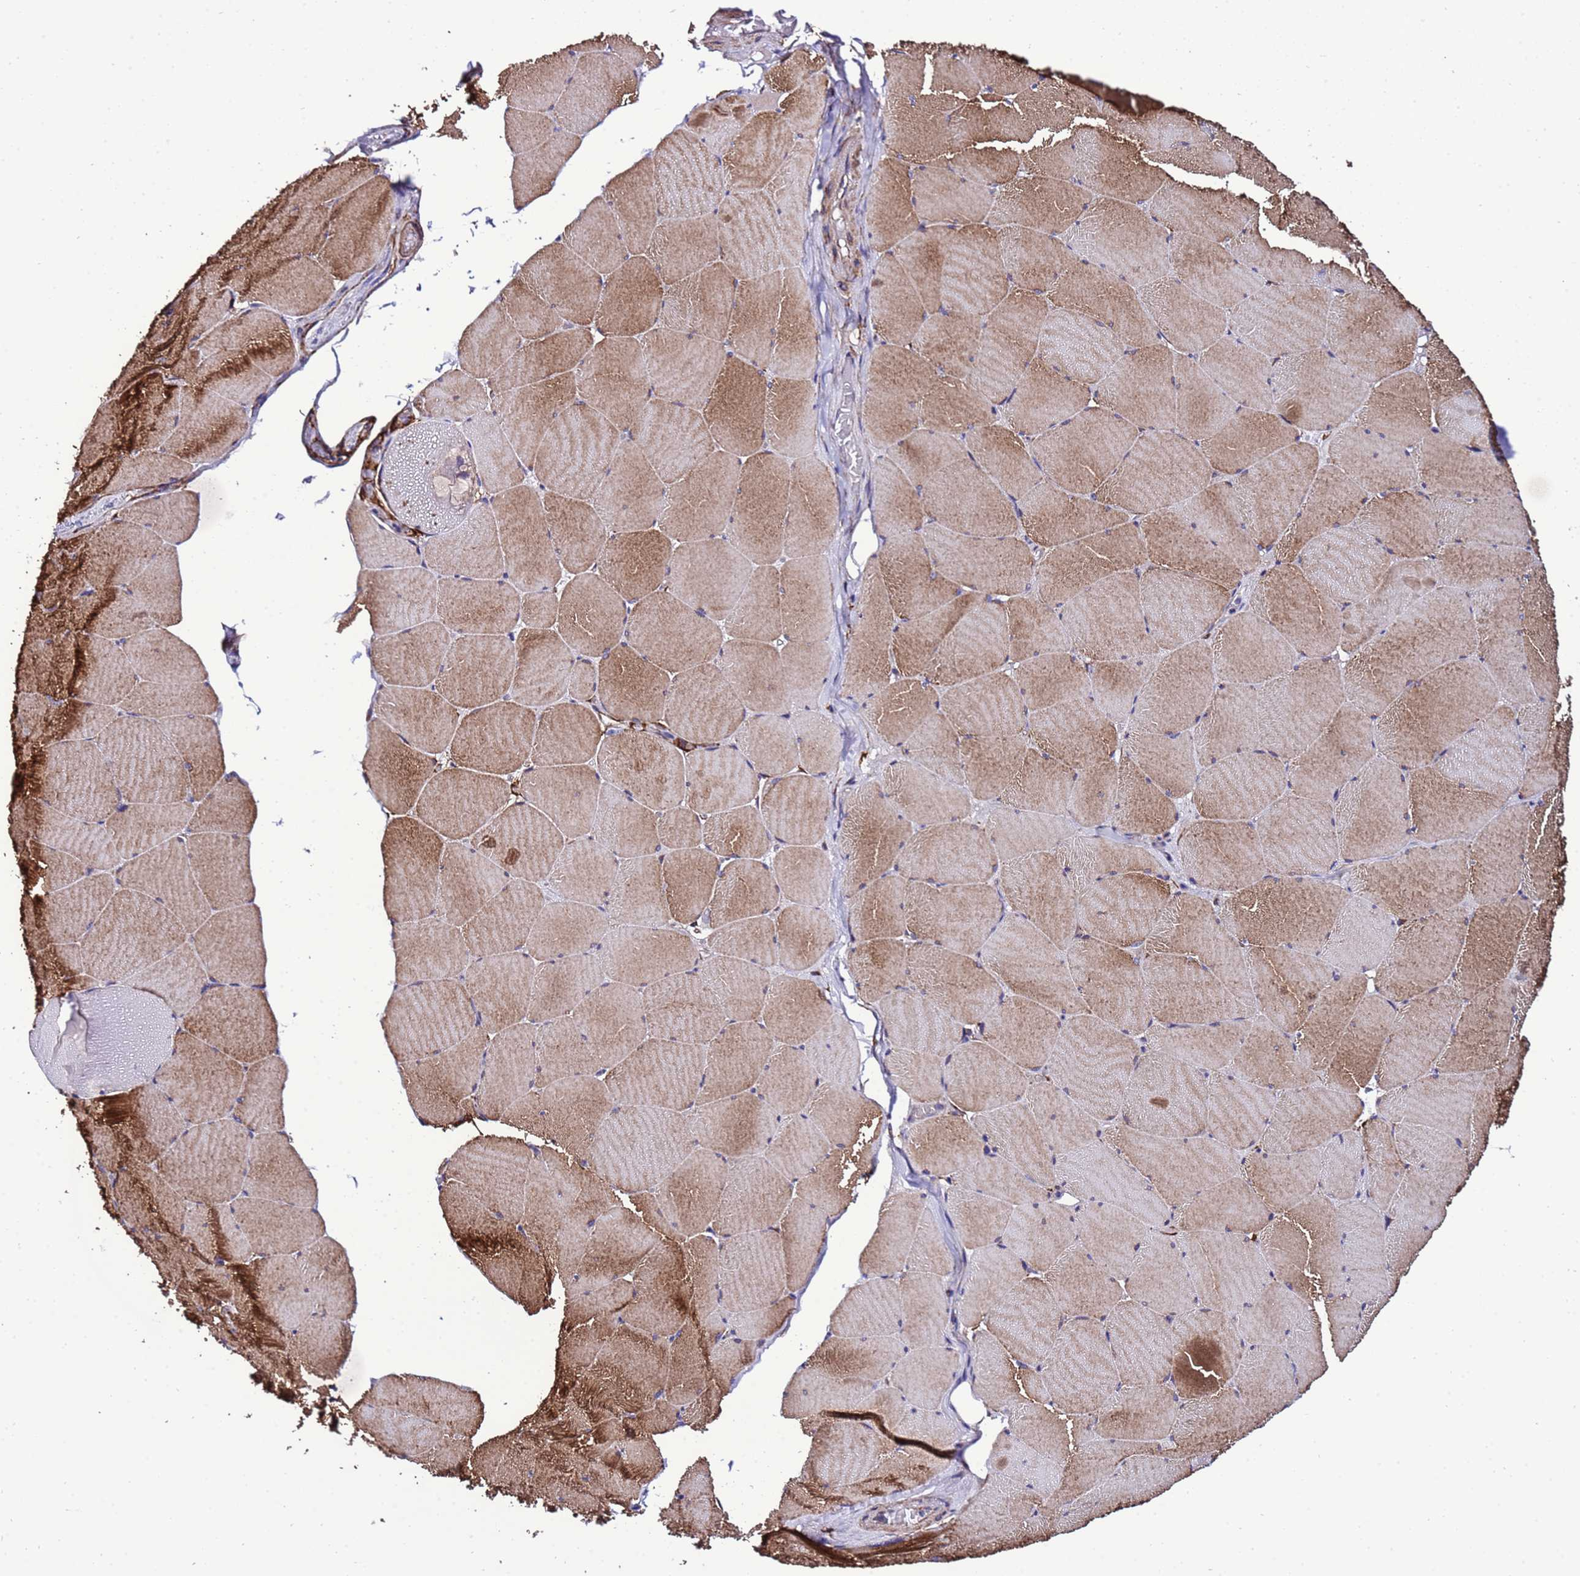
{"staining": {"intensity": "strong", "quantity": "25%-75%", "location": "cytoplasmic/membranous"}, "tissue": "skeletal muscle", "cell_type": "Myocytes", "image_type": "normal", "snomed": [{"axis": "morphology", "description": "Normal tissue, NOS"}, {"axis": "topography", "description": "Skeletal muscle"}, {"axis": "topography", "description": "Head-Neck"}], "caption": "Immunohistochemistry (IHC) histopathology image of benign human skeletal muscle stained for a protein (brown), which demonstrates high levels of strong cytoplasmic/membranous expression in approximately 25%-75% of myocytes.", "gene": "GZF1", "patient": {"sex": "male", "age": 66}}